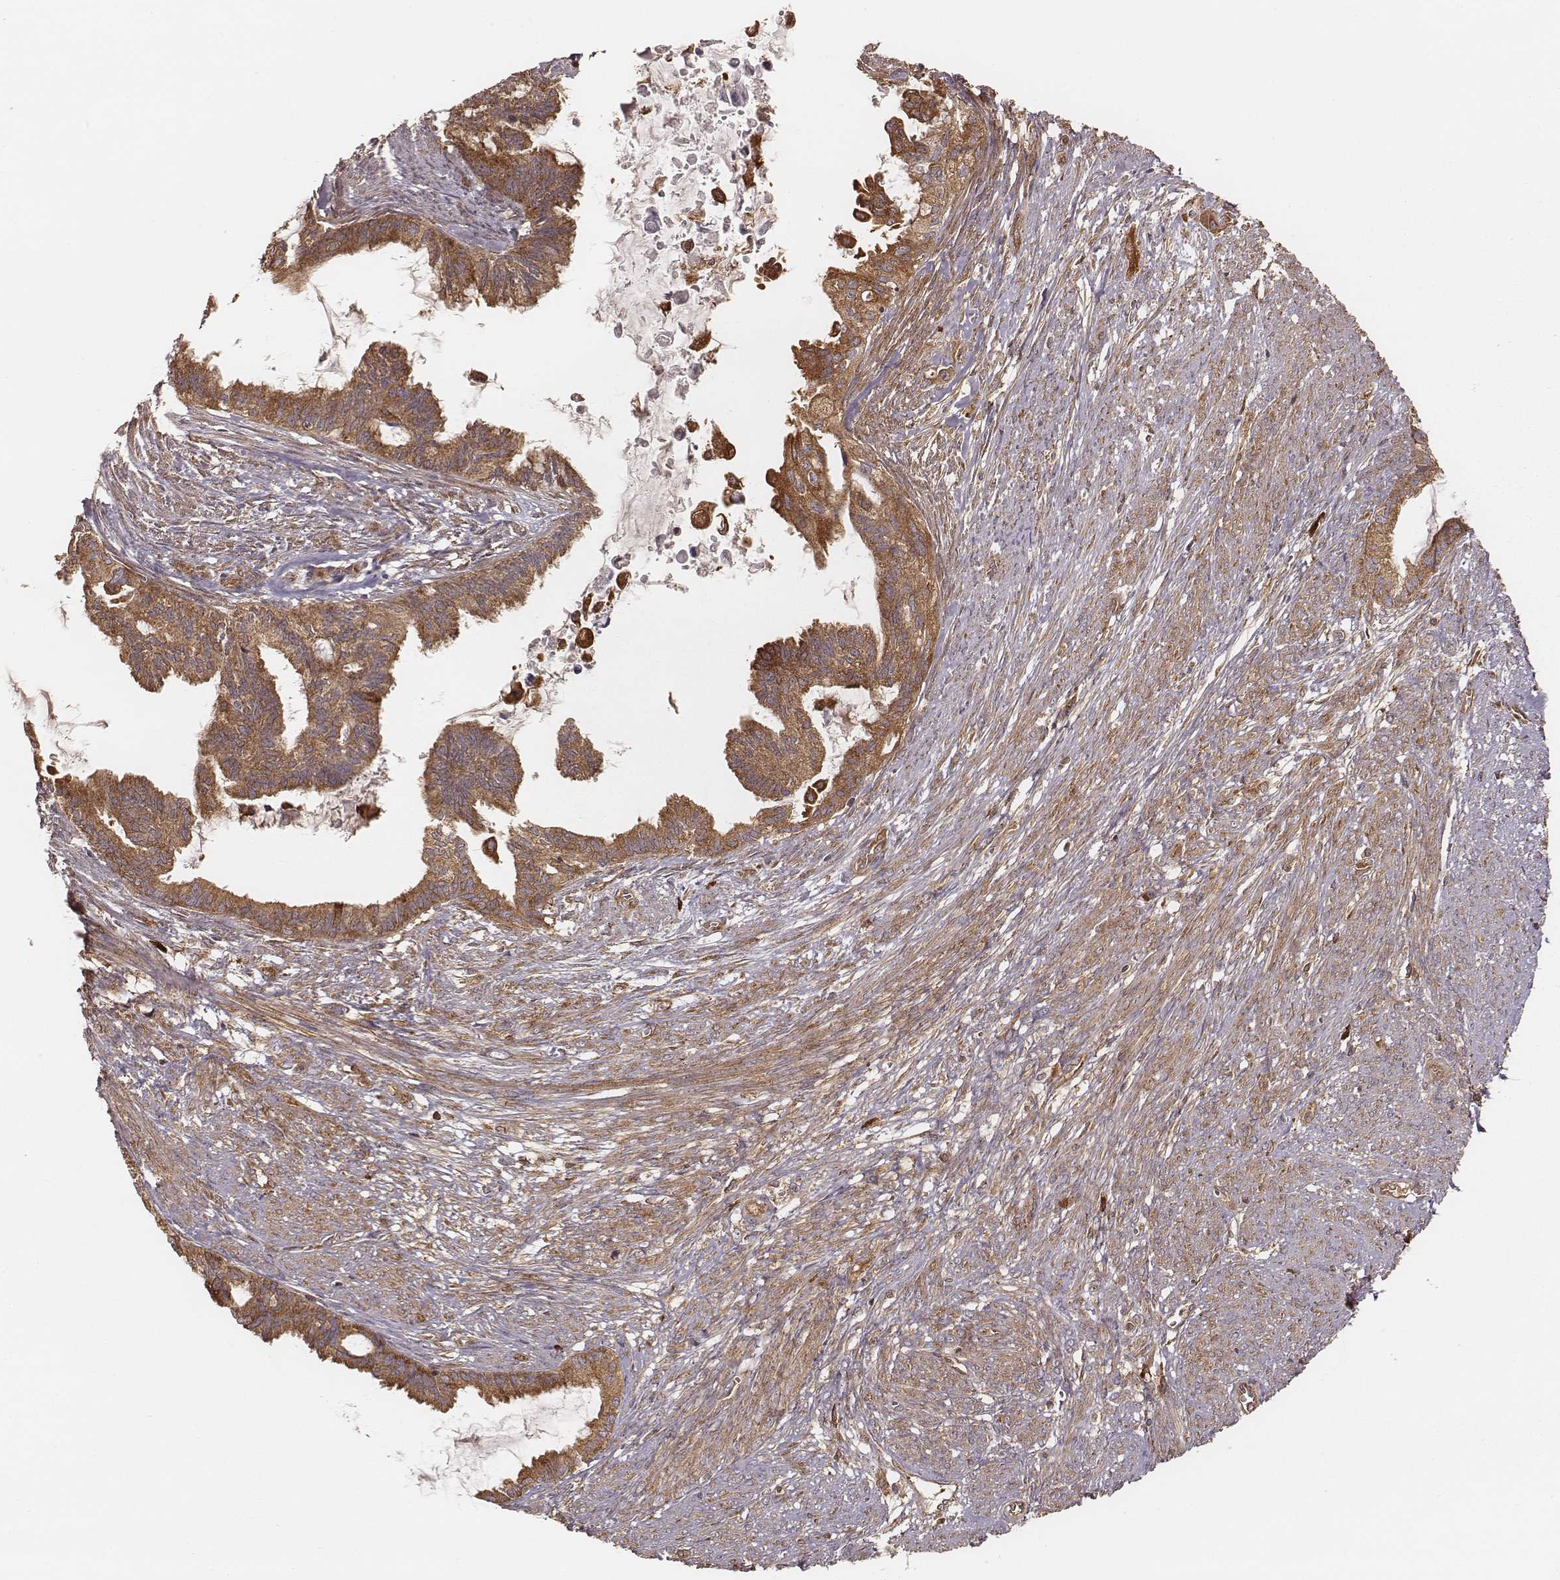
{"staining": {"intensity": "moderate", "quantity": ">75%", "location": "cytoplasmic/membranous"}, "tissue": "endometrial cancer", "cell_type": "Tumor cells", "image_type": "cancer", "snomed": [{"axis": "morphology", "description": "Adenocarcinoma, NOS"}, {"axis": "topography", "description": "Endometrium"}], "caption": "About >75% of tumor cells in human endometrial cancer exhibit moderate cytoplasmic/membranous protein staining as visualized by brown immunohistochemical staining.", "gene": "CARS1", "patient": {"sex": "female", "age": 86}}